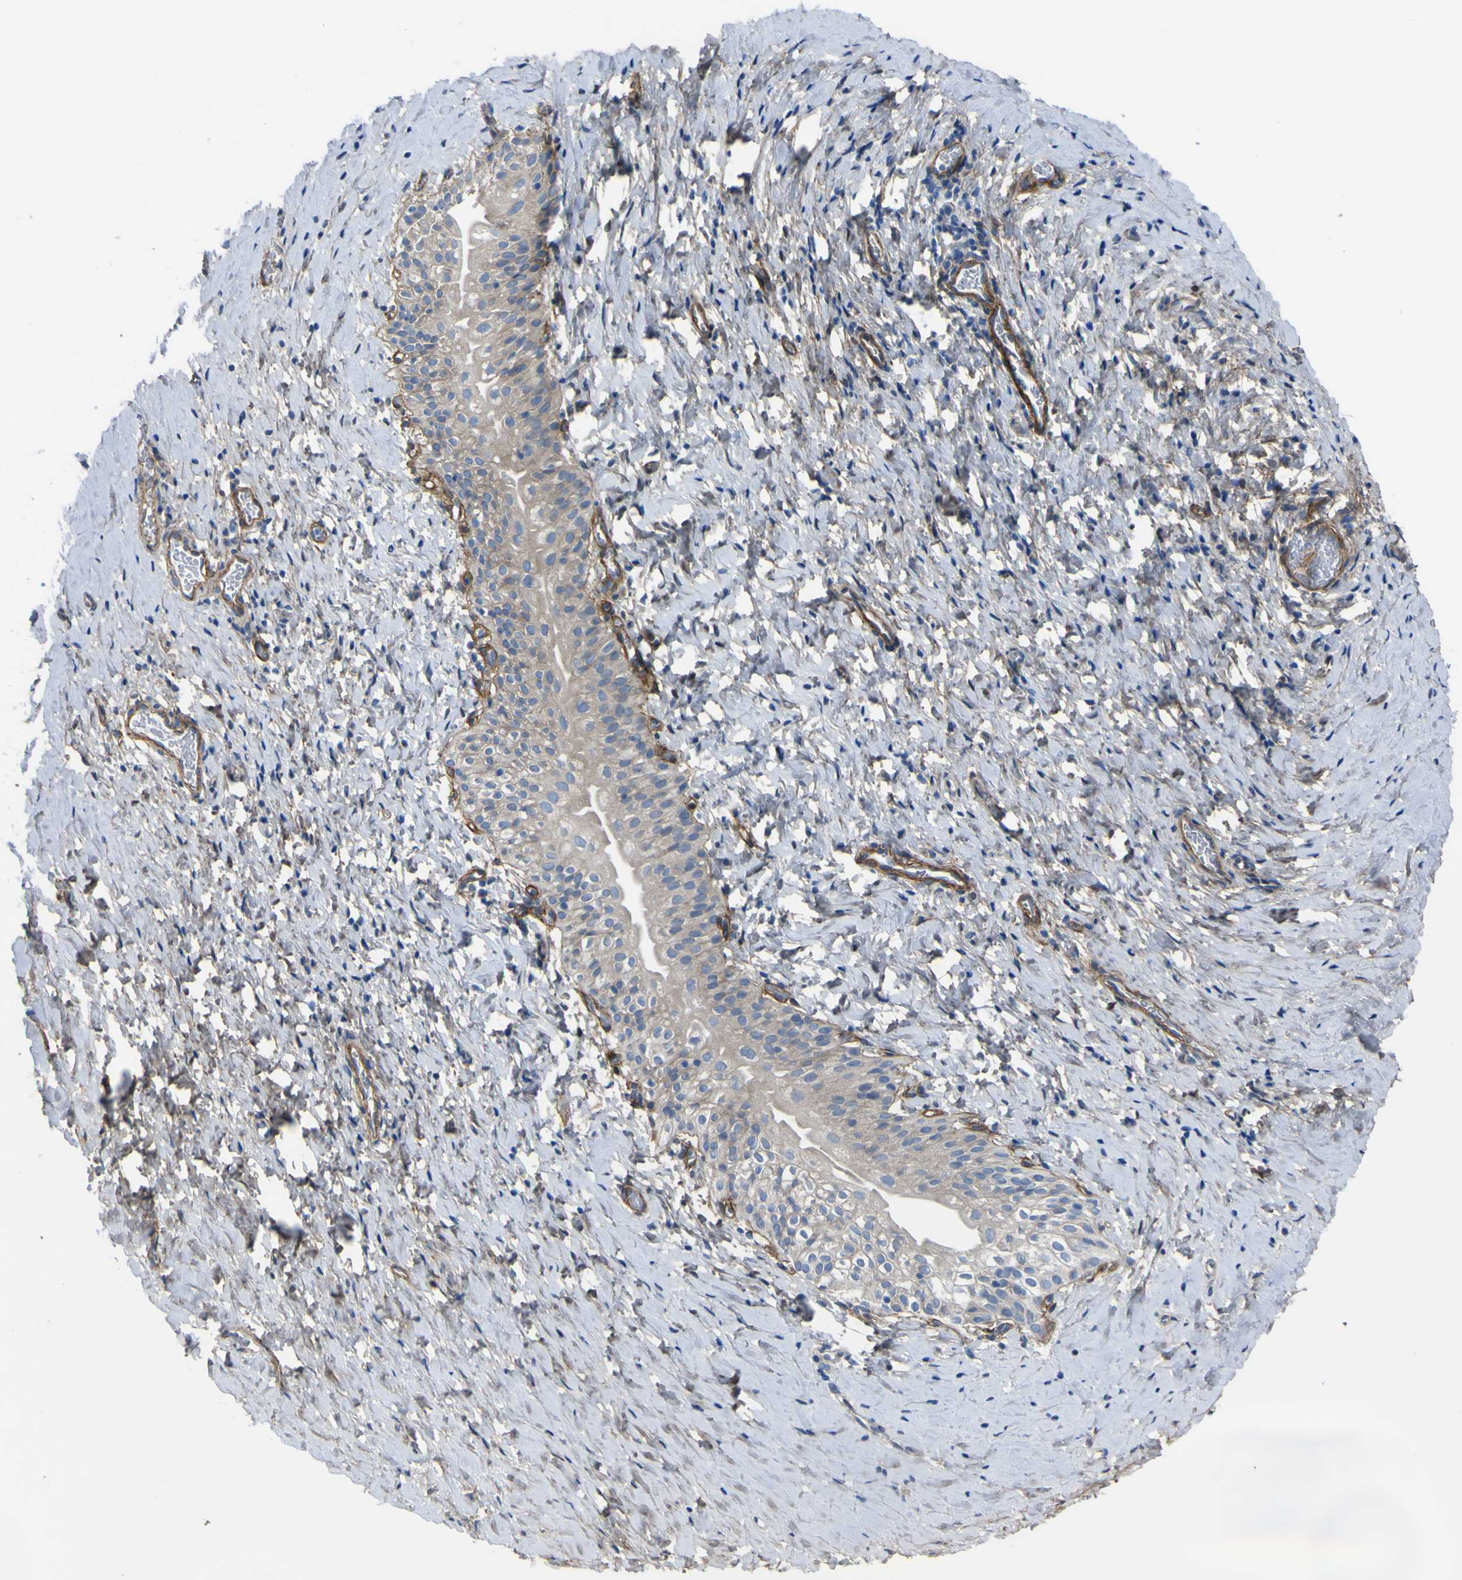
{"staining": {"intensity": "moderate", "quantity": "<25%", "location": "cytoplasmic/membranous"}, "tissue": "smooth muscle", "cell_type": "Smooth muscle cells", "image_type": "normal", "snomed": [{"axis": "morphology", "description": "Normal tissue, NOS"}, {"axis": "topography", "description": "Smooth muscle"}], "caption": "Smooth muscle stained with immunohistochemistry exhibits moderate cytoplasmic/membranous positivity in approximately <25% of smooth muscle cells. (brown staining indicates protein expression, while blue staining denotes nuclei).", "gene": "LRRN1", "patient": {"sex": "male", "age": 16}}